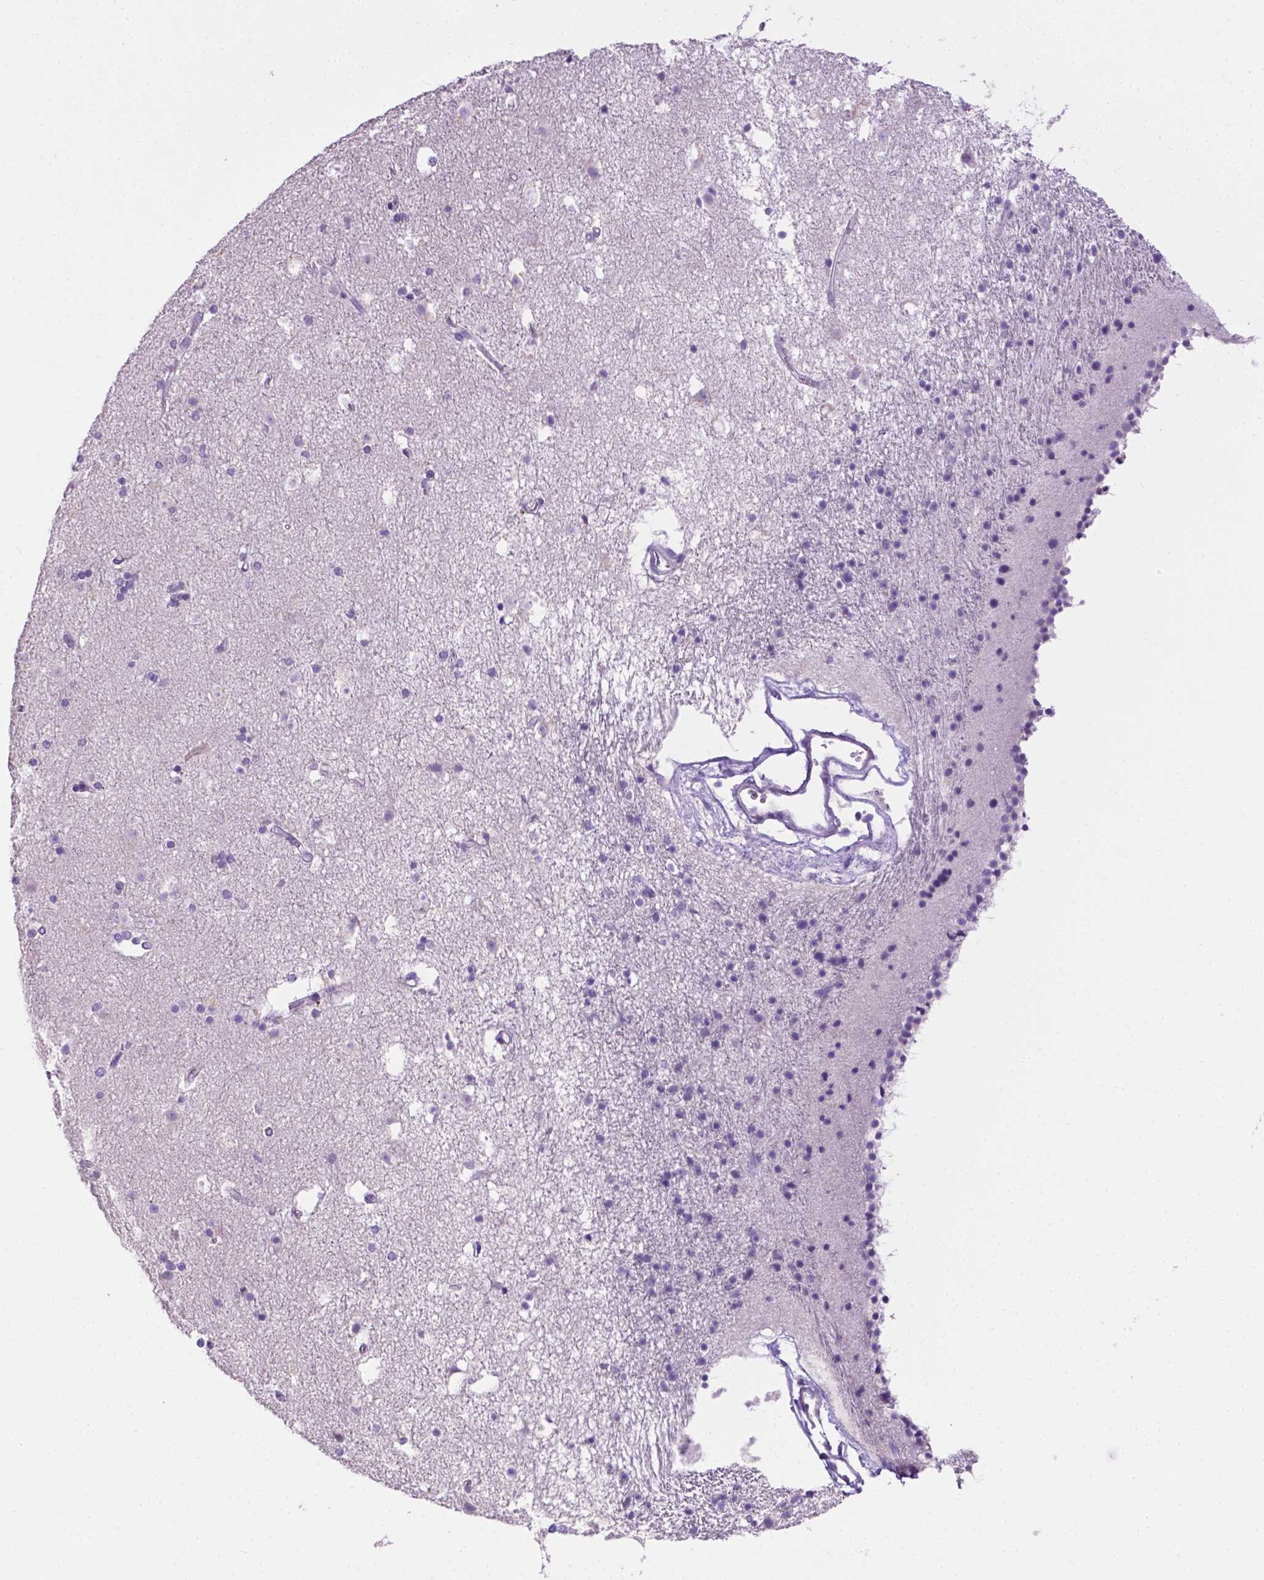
{"staining": {"intensity": "negative", "quantity": "none", "location": "none"}, "tissue": "caudate", "cell_type": "Glial cells", "image_type": "normal", "snomed": [{"axis": "morphology", "description": "Normal tissue, NOS"}, {"axis": "topography", "description": "Lateral ventricle wall"}], "caption": "Immunohistochemistry (IHC) image of unremarkable caudate: human caudate stained with DAB shows no significant protein staining in glial cells.", "gene": "TACSTD2", "patient": {"sex": "female", "age": 71}}